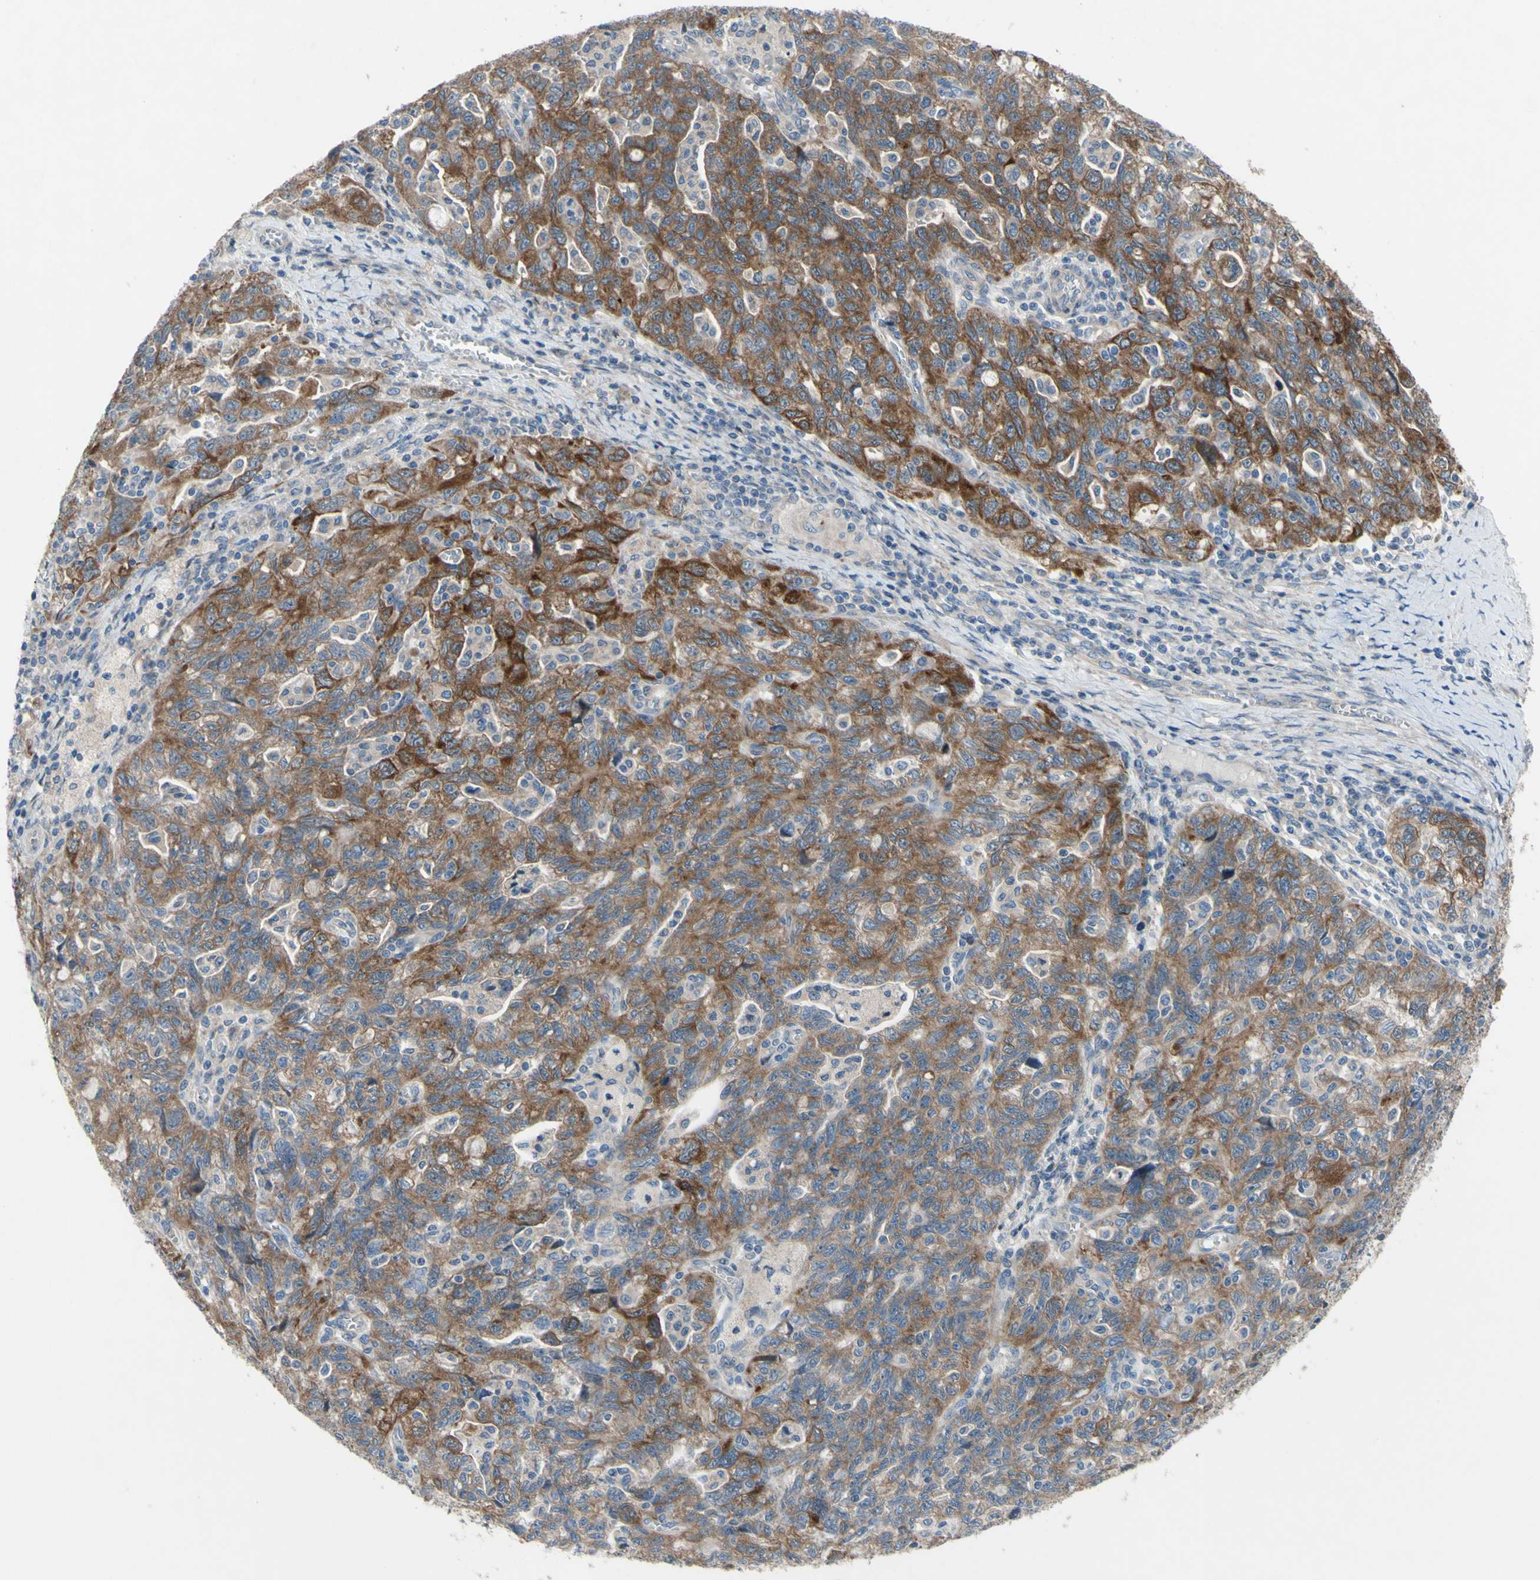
{"staining": {"intensity": "strong", "quantity": ">75%", "location": "cytoplasmic/membranous"}, "tissue": "ovarian cancer", "cell_type": "Tumor cells", "image_type": "cancer", "snomed": [{"axis": "morphology", "description": "Carcinoma, NOS"}, {"axis": "morphology", "description": "Cystadenocarcinoma, serous, NOS"}, {"axis": "topography", "description": "Ovary"}], "caption": "Immunohistochemistry of ovarian carcinoma demonstrates high levels of strong cytoplasmic/membranous staining in about >75% of tumor cells.", "gene": "GRAMD2B", "patient": {"sex": "female", "age": 69}}